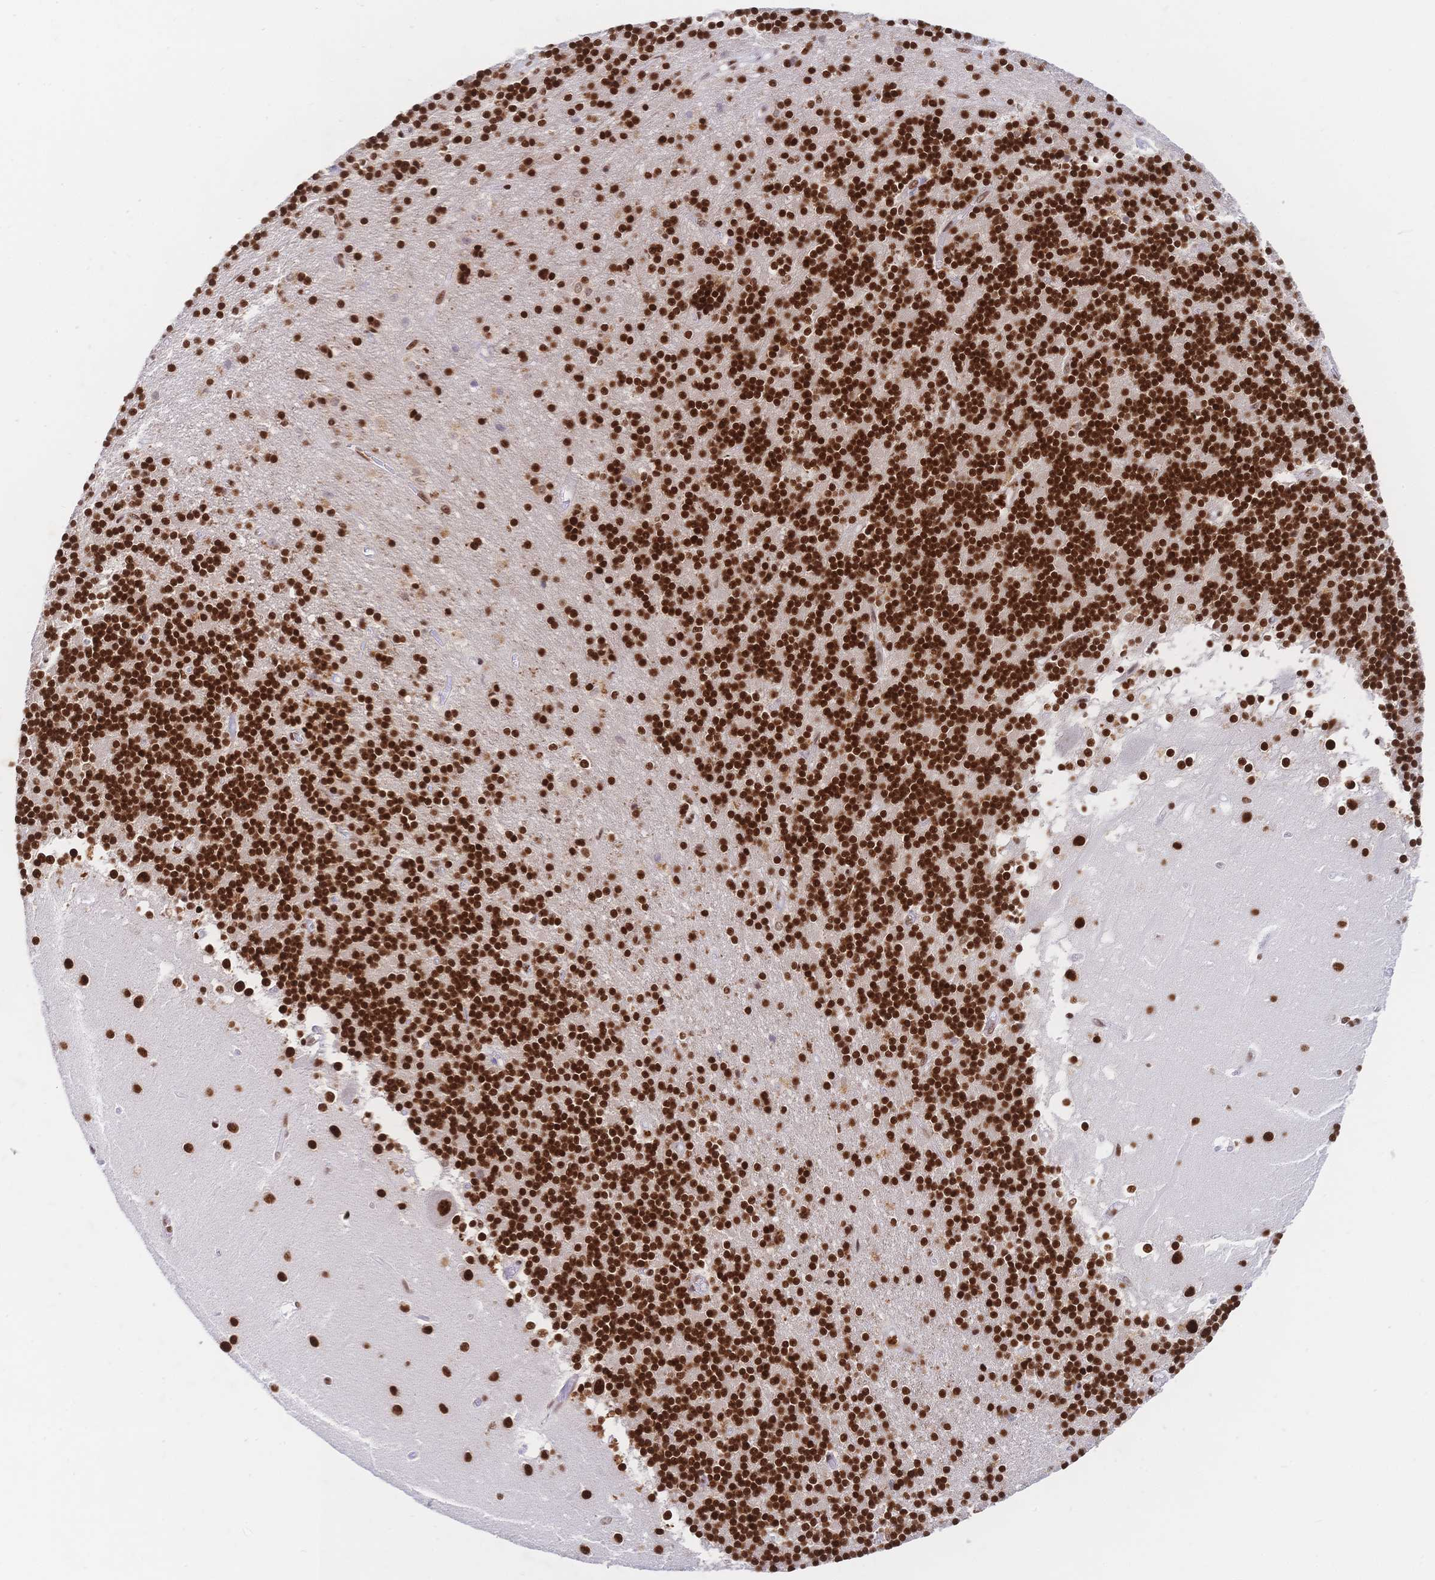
{"staining": {"intensity": "strong", "quantity": ">75%", "location": "nuclear"}, "tissue": "cerebellum", "cell_type": "Cells in granular layer", "image_type": "normal", "snomed": [{"axis": "morphology", "description": "Normal tissue, NOS"}, {"axis": "topography", "description": "Cerebellum"}], "caption": "A histopathology image of cerebellum stained for a protein shows strong nuclear brown staining in cells in granular layer. The protein of interest is shown in brown color, while the nuclei are stained blue.", "gene": "SRSF1", "patient": {"sex": "male", "age": 54}}